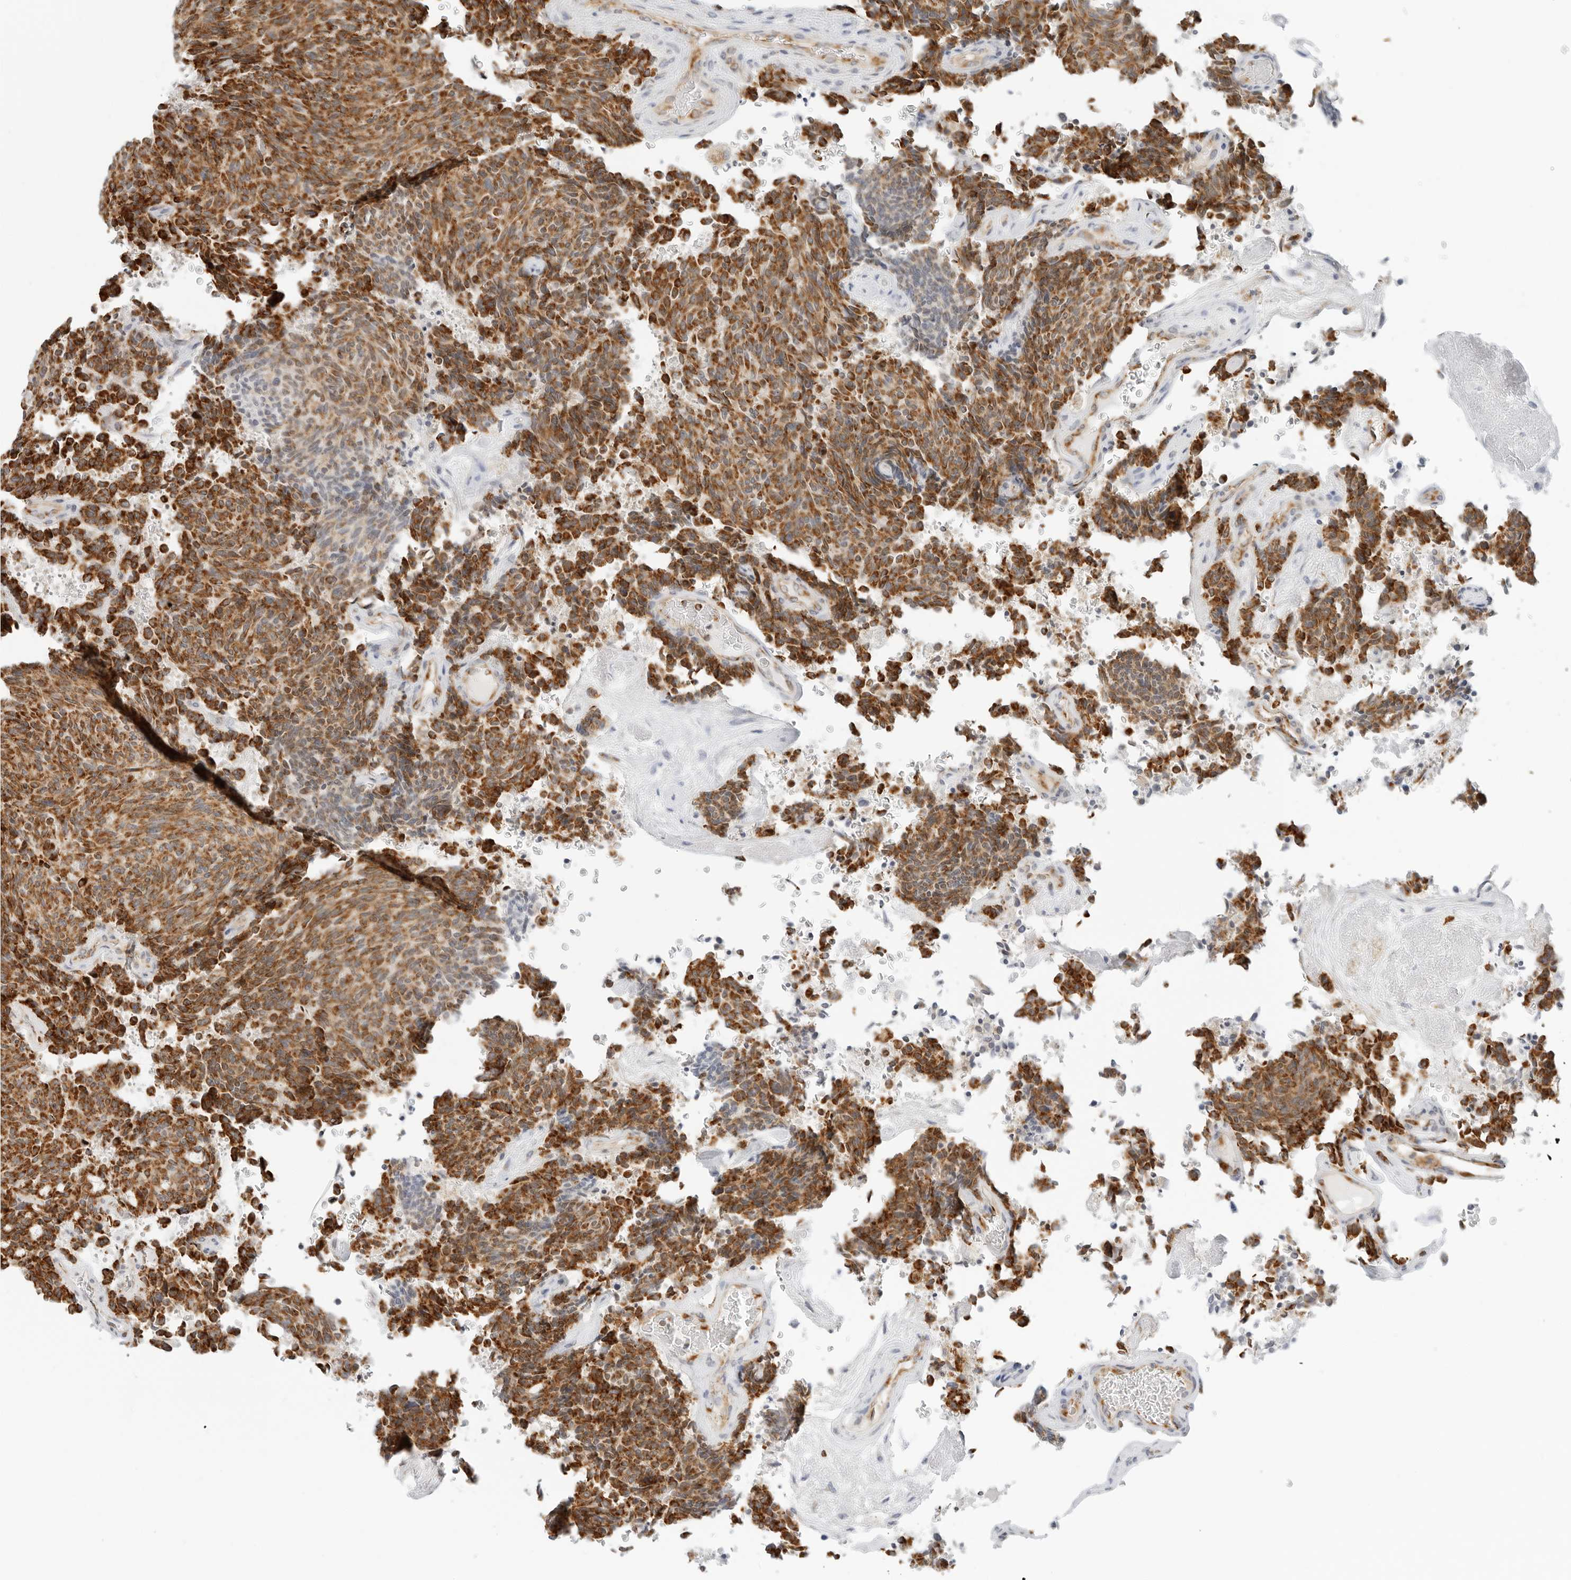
{"staining": {"intensity": "strong", "quantity": ">75%", "location": "cytoplasmic/membranous"}, "tissue": "carcinoid", "cell_type": "Tumor cells", "image_type": "cancer", "snomed": [{"axis": "morphology", "description": "Carcinoid, malignant, NOS"}, {"axis": "topography", "description": "Pancreas"}], "caption": "A brown stain labels strong cytoplasmic/membranous staining of a protein in carcinoid tumor cells.", "gene": "RC3H1", "patient": {"sex": "female", "age": 54}}